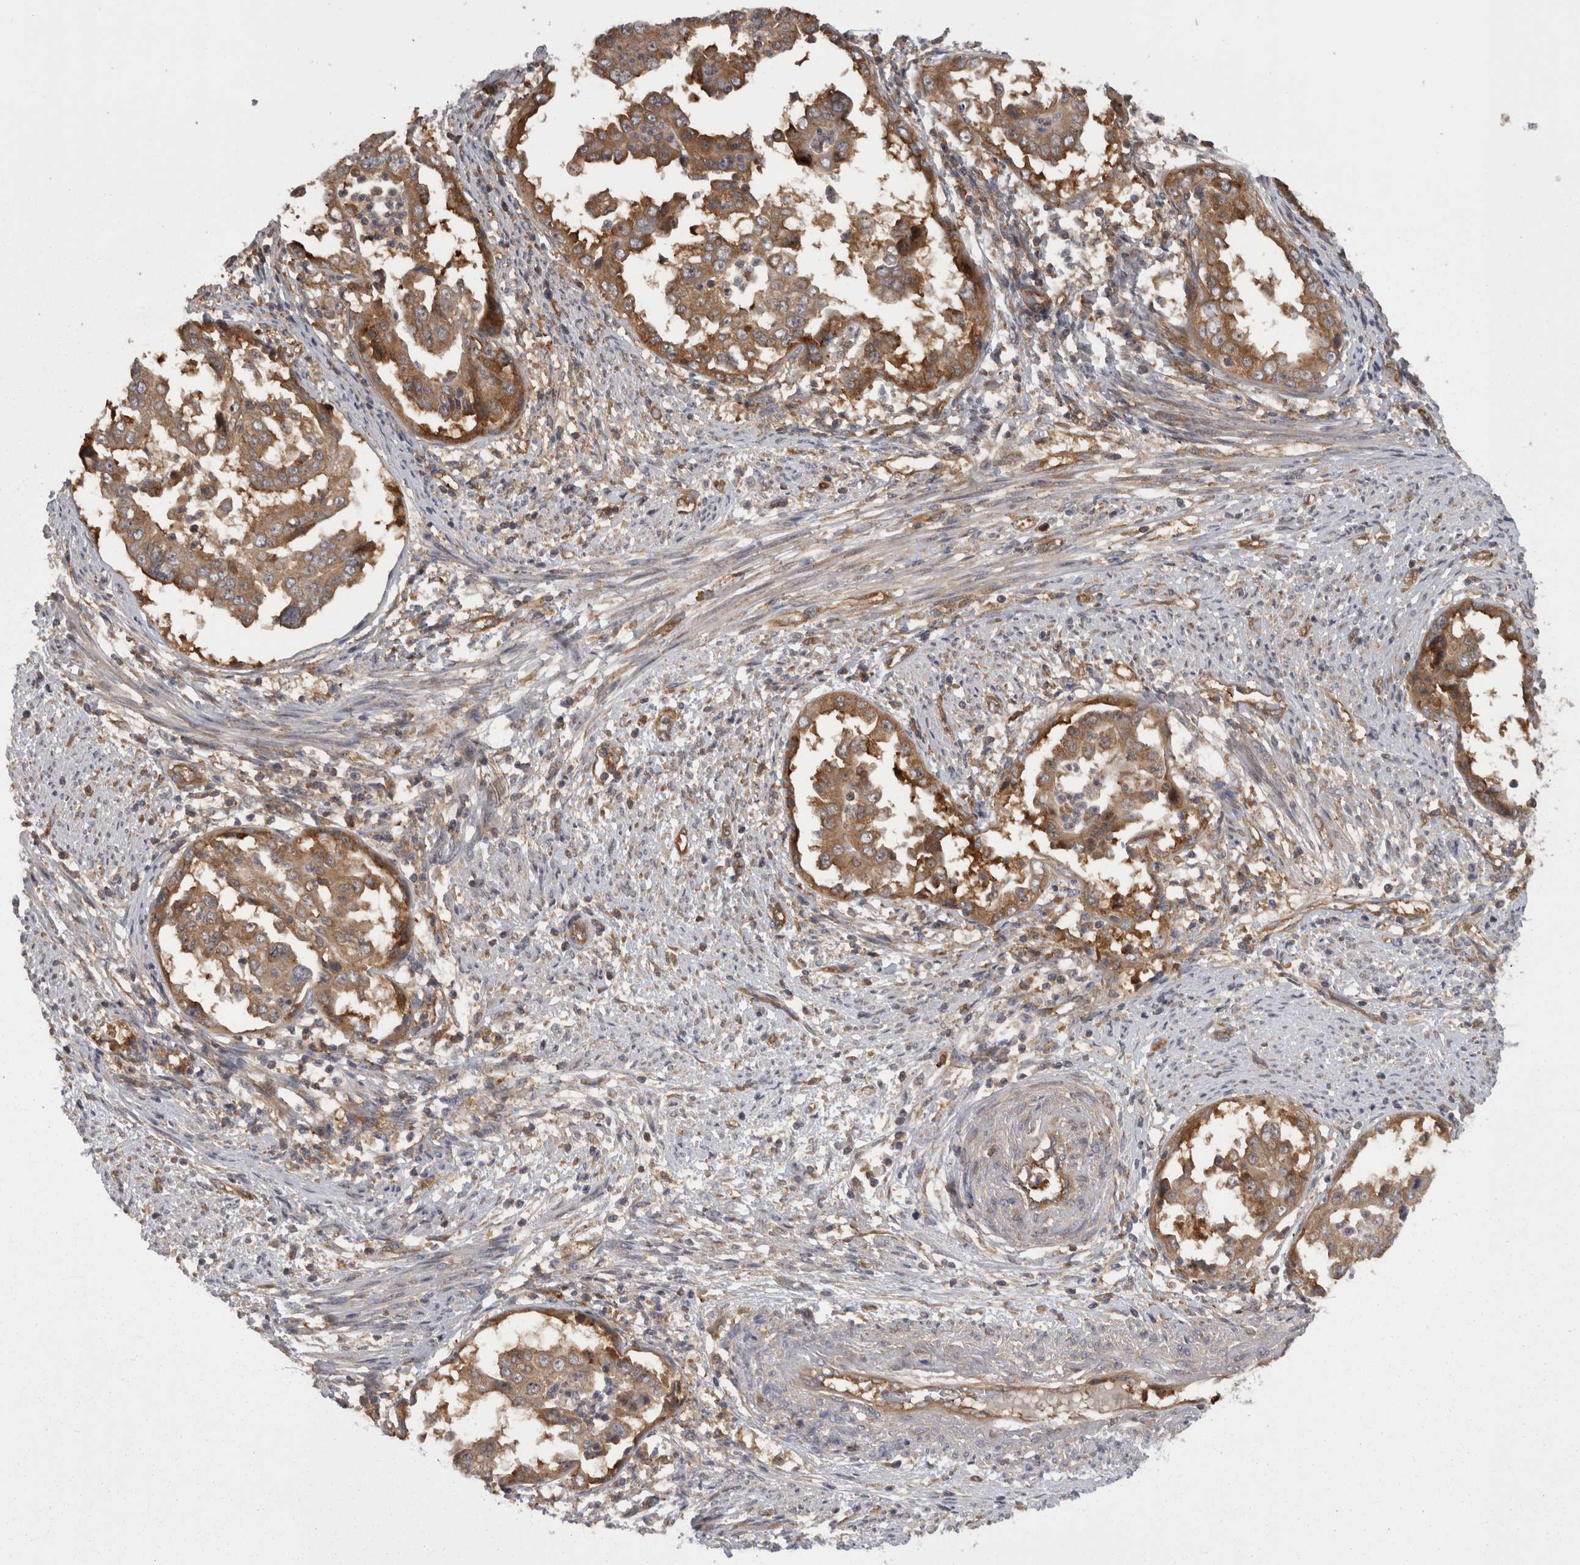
{"staining": {"intensity": "moderate", "quantity": ">75%", "location": "cytoplasmic/membranous"}, "tissue": "endometrial cancer", "cell_type": "Tumor cells", "image_type": "cancer", "snomed": [{"axis": "morphology", "description": "Adenocarcinoma, NOS"}, {"axis": "topography", "description": "Endometrium"}], "caption": "IHC photomicrograph of neoplastic tissue: endometrial cancer stained using immunohistochemistry reveals medium levels of moderate protein expression localized specifically in the cytoplasmic/membranous of tumor cells, appearing as a cytoplasmic/membranous brown color.", "gene": "SMCR8", "patient": {"sex": "female", "age": 85}}